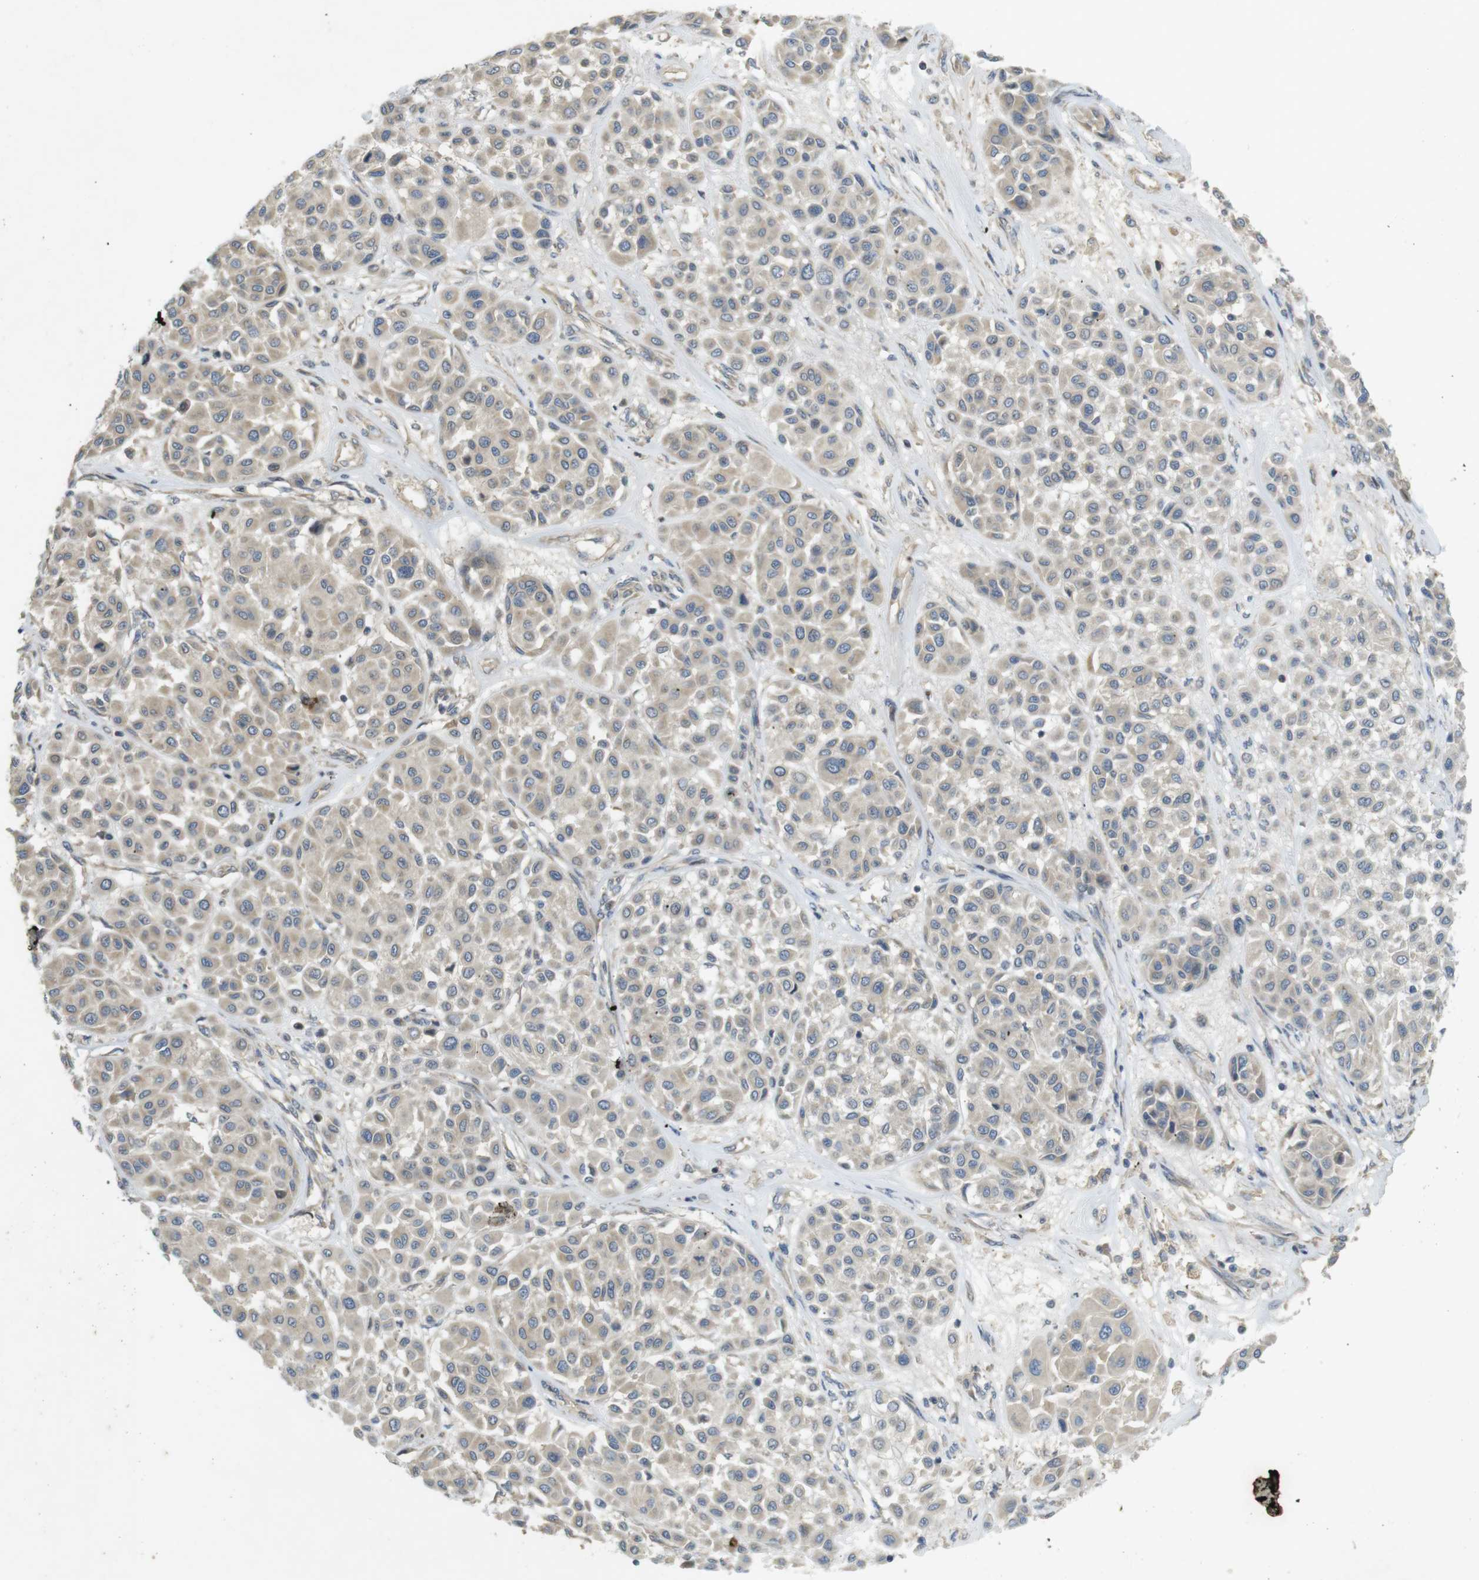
{"staining": {"intensity": "weak", "quantity": "<25%", "location": "cytoplasmic/membranous"}, "tissue": "melanoma", "cell_type": "Tumor cells", "image_type": "cancer", "snomed": [{"axis": "morphology", "description": "Malignant melanoma, Metastatic site"}, {"axis": "topography", "description": "Soft tissue"}], "caption": "This is a micrograph of immunohistochemistry (IHC) staining of malignant melanoma (metastatic site), which shows no expression in tumor cells.", "gene": "CLTC", "patient": {"sex": "male", "age": 41}}